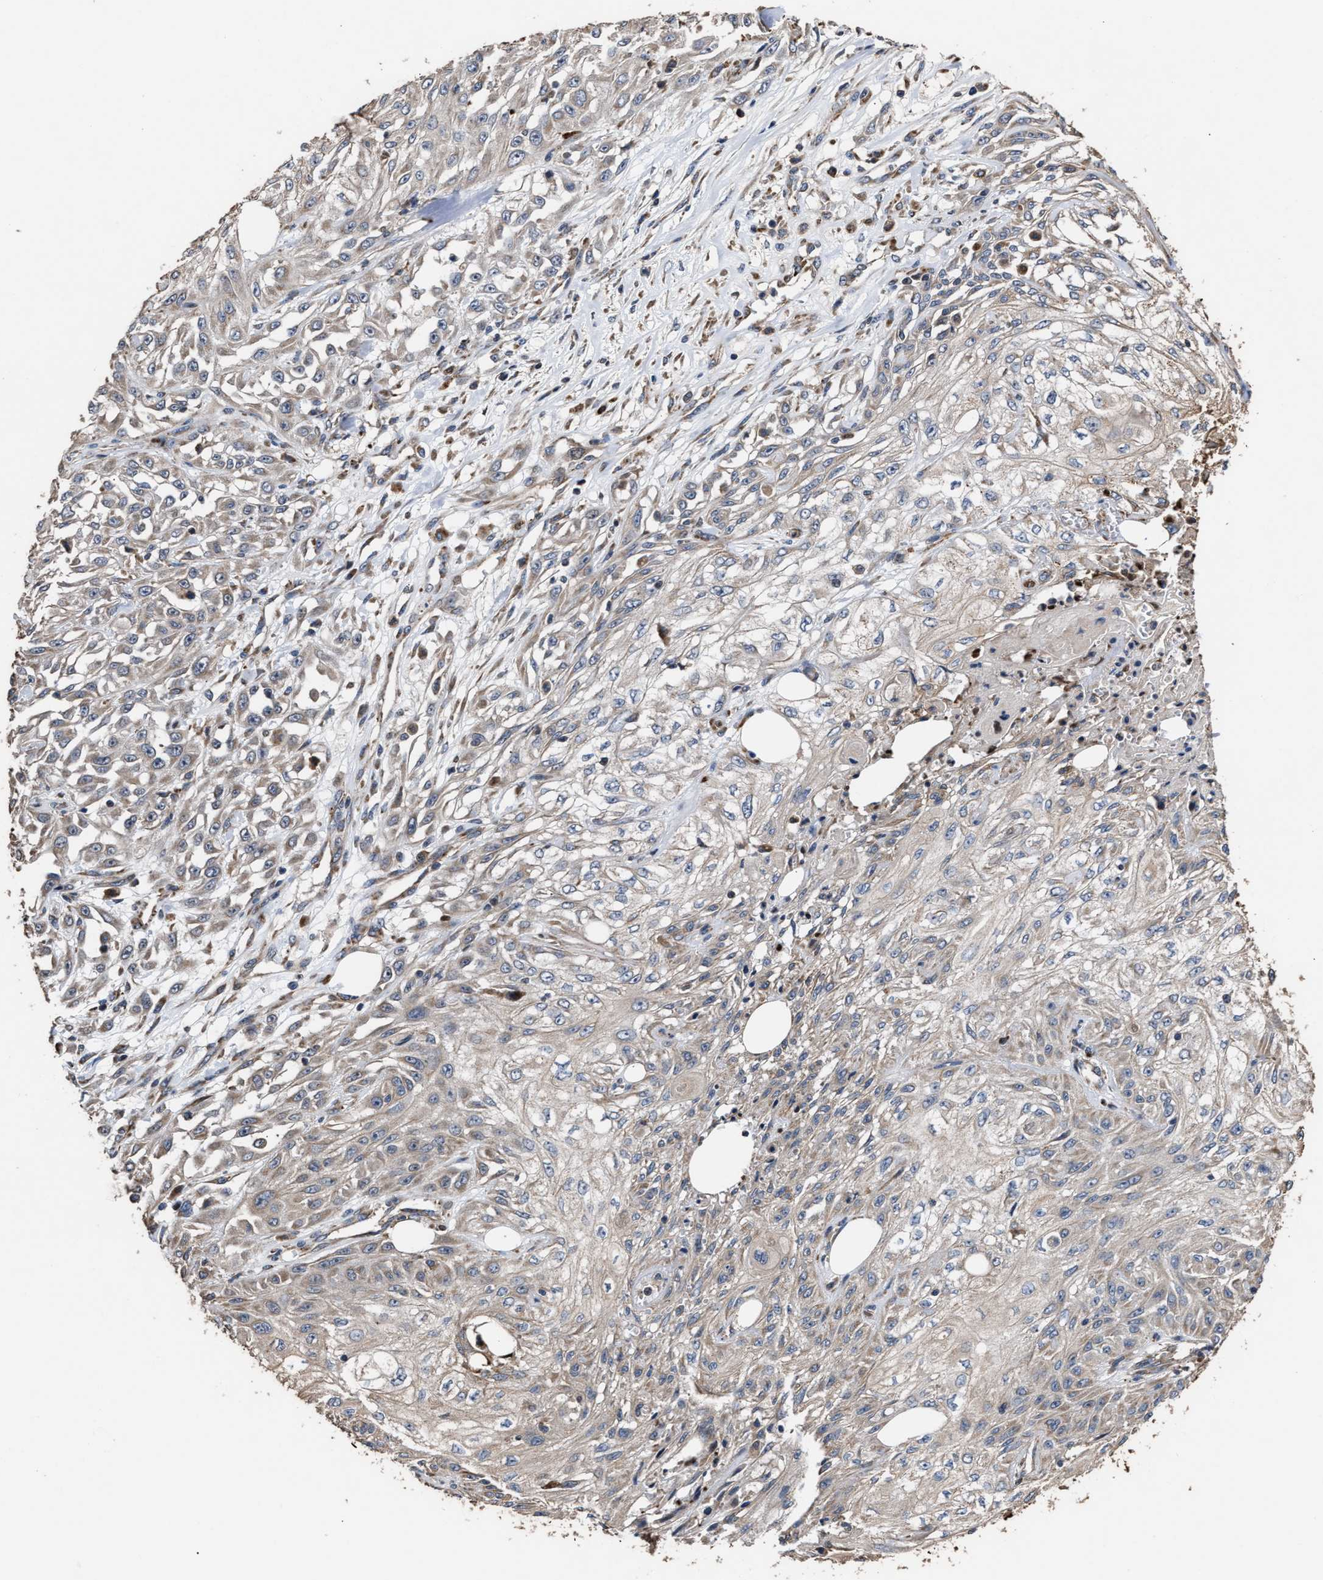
{"staining": {"intensity": "weak", "quantity": "<25%", "location": "cytoplasmic/membranous"}, "tissue": "skin cancer", "cell_type": "Tumor cells", "image_type": "cancer", "snomed": [{"axis": "morphology", "description": "Squamous cell carcinoma, NOS"}, {"axis": "morphology", "description": "Squamous cell carcinoma, metastatic, NOS"}, {"axis": "topography", "description": "Skin"}, {"axis": "topography", "description": "Lymph node"}], "caption": "Tumor cells are negative for brown protein staining in skin metastatic squamous cell carcinoma. (Immunohistochemistry (ihc), brightfield microscopy, high magnification).", "gene": "GOSR1", "patient": {"sex": "male", "age": 75}}